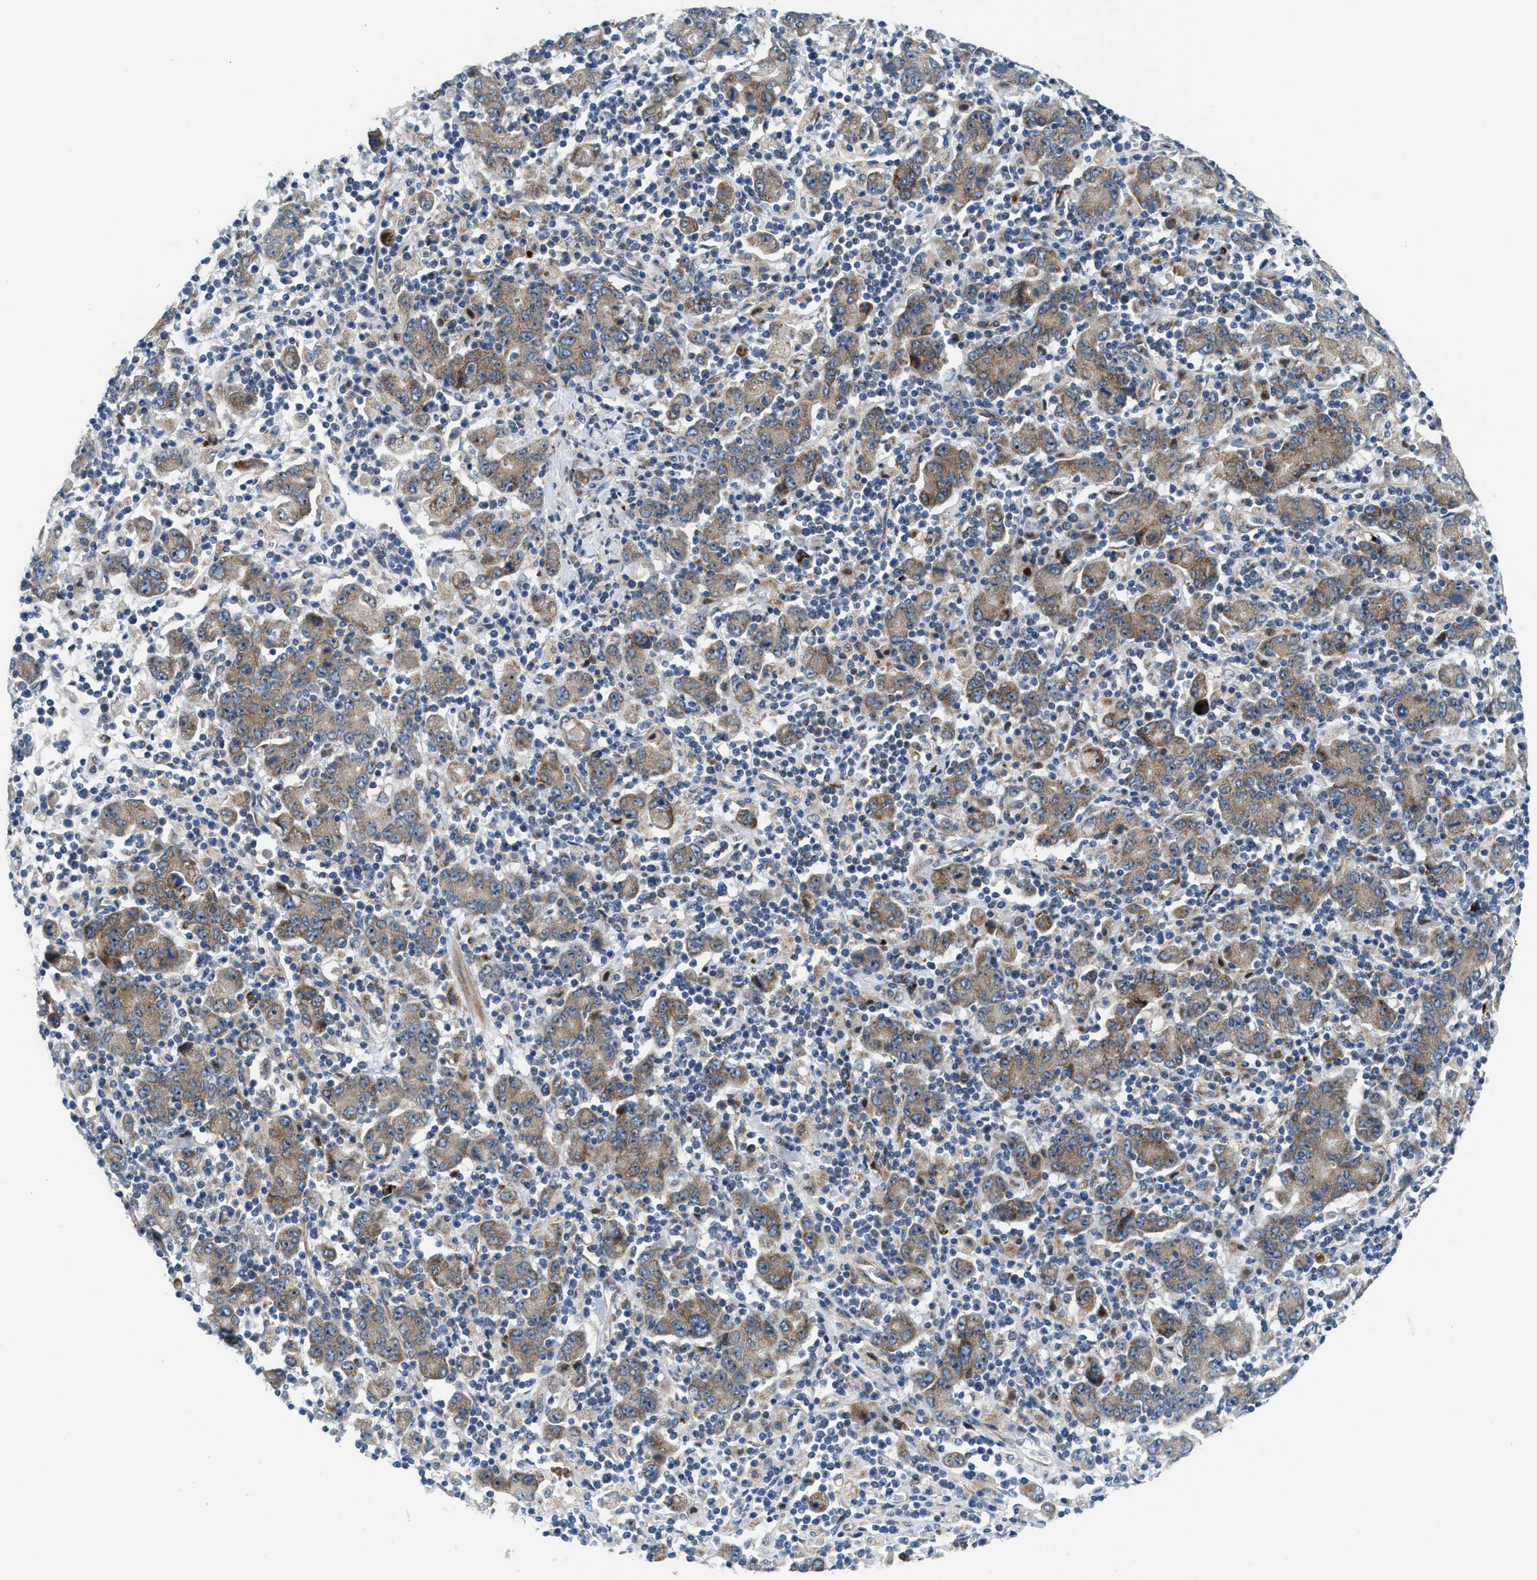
{"staining": {"intensity": "moderate", "quantity": ">75%", "location": "cytoplasmic/membranous"}, "tissue": "stomach cancer", "cell_type": "Tumor cells", "image_type": "cancer", "snomed": [{"axis": "morphology", "description": "Adenocarcinoma, NOS"}, {"axis": "topography", "description": "Stomach, upper"}], "caption": "This is a histology image of immunohistochemistry (IHC) staining of stomach adenocarcinoma, which shows moderate positivity in the cytoplasmic/membranous of tumor cells.", "gene": "TPH1", "patient": {"sex": "male", "age": 69}}